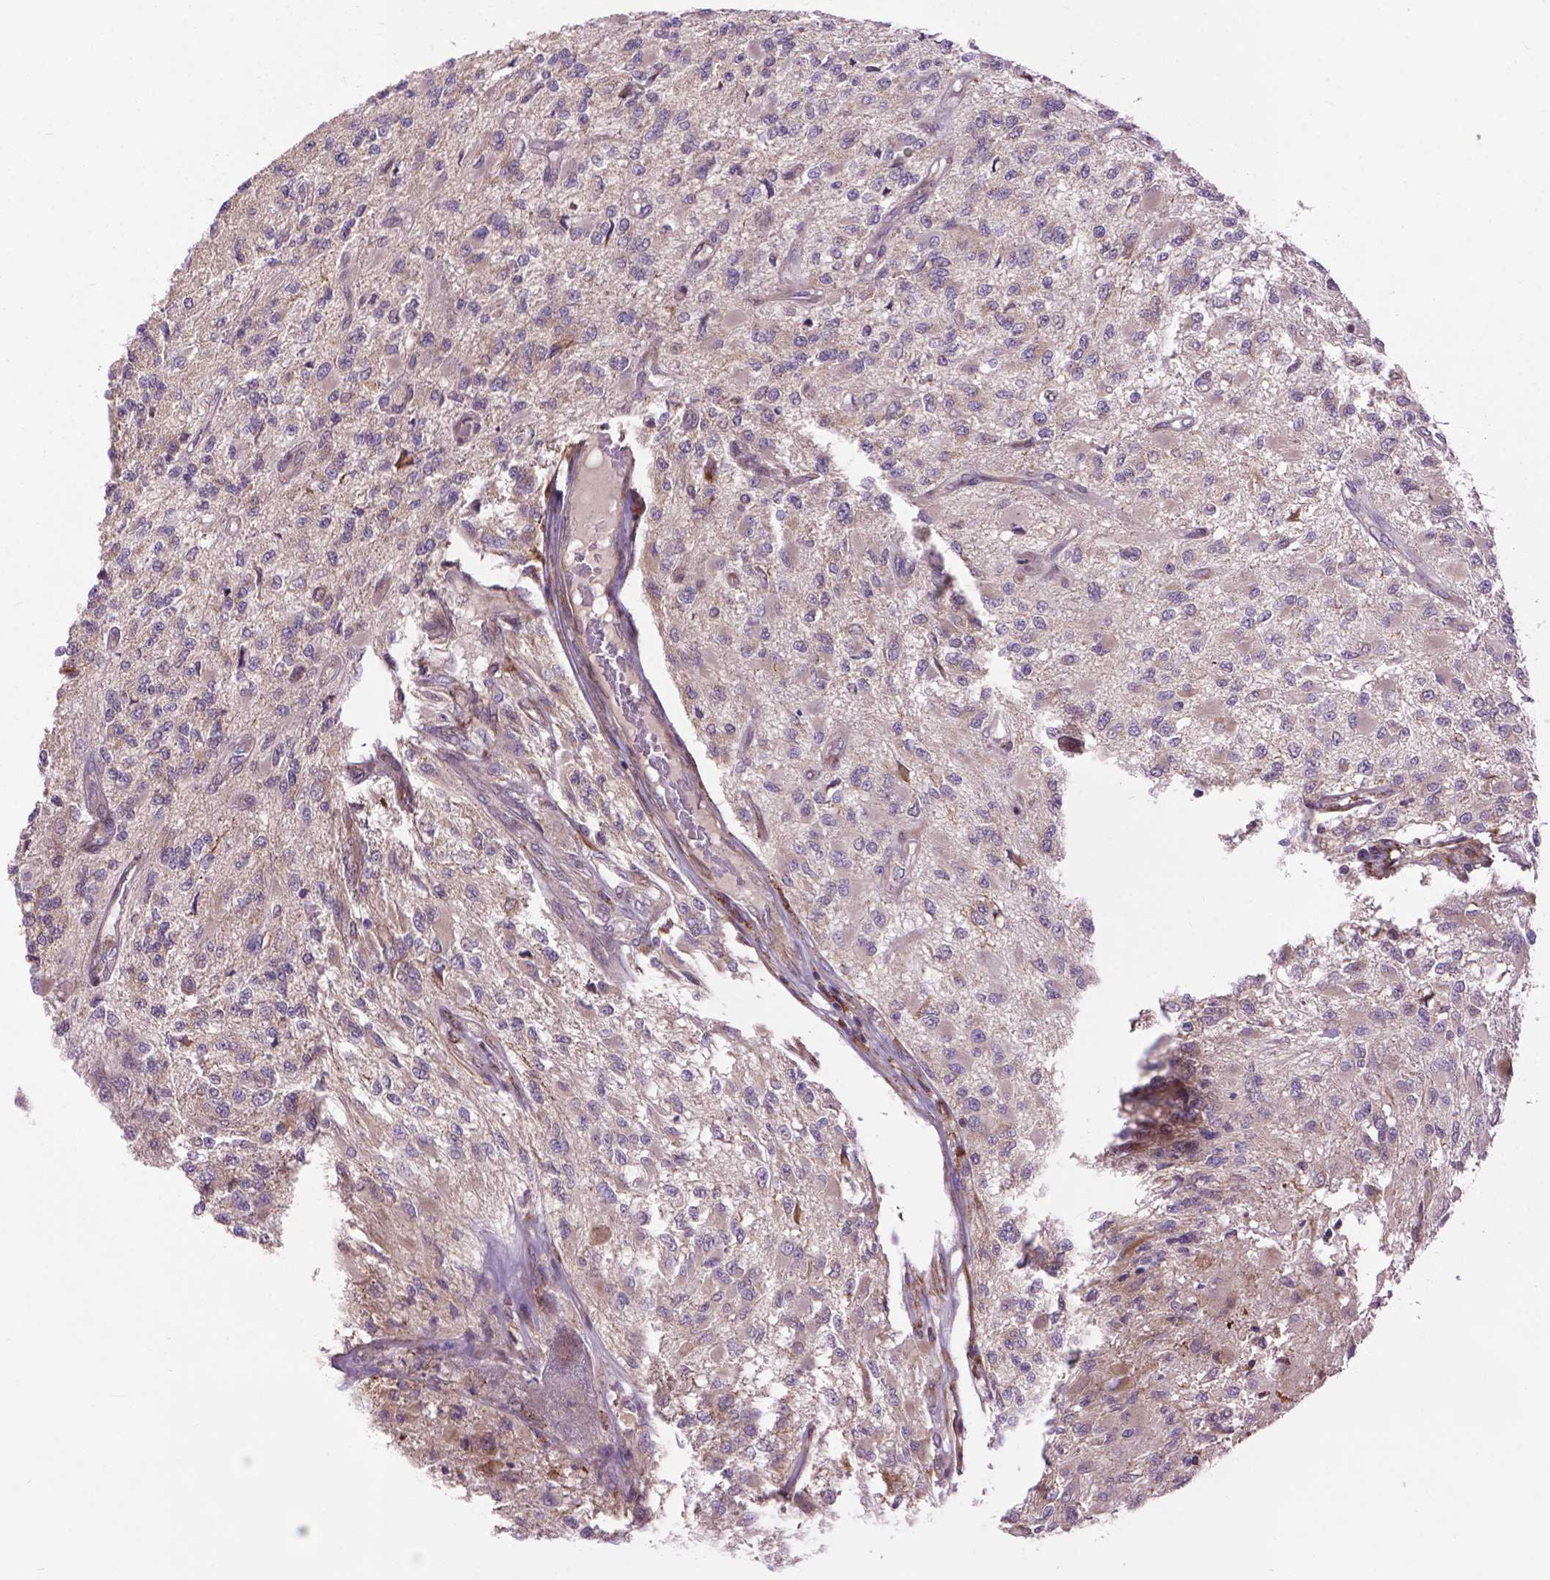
{"staining": {"intensity": "negative", "quantity": "none", "location": "none"}, "tissue": "glioma", "cell_type": "Tumor cells", "image_type": "cancer", "snomed": [{"axis": "morphology", "description": "Glioma, malignant, High grade"}, {"axis": "topography", "description": "Brain"}], "caption": "Immunohistochemistry (IHC) micrograph of neoplastic tissue: malignant high-grade glioma stained with DAB (3,3'-diaminobenzidine) shows no significant protein positivity in tumor cells. (Immunohistochemistry, brightfield microscopy, high magnification).", "gene": "MYH14", "patient": {"sex": "female", "age": 63}}